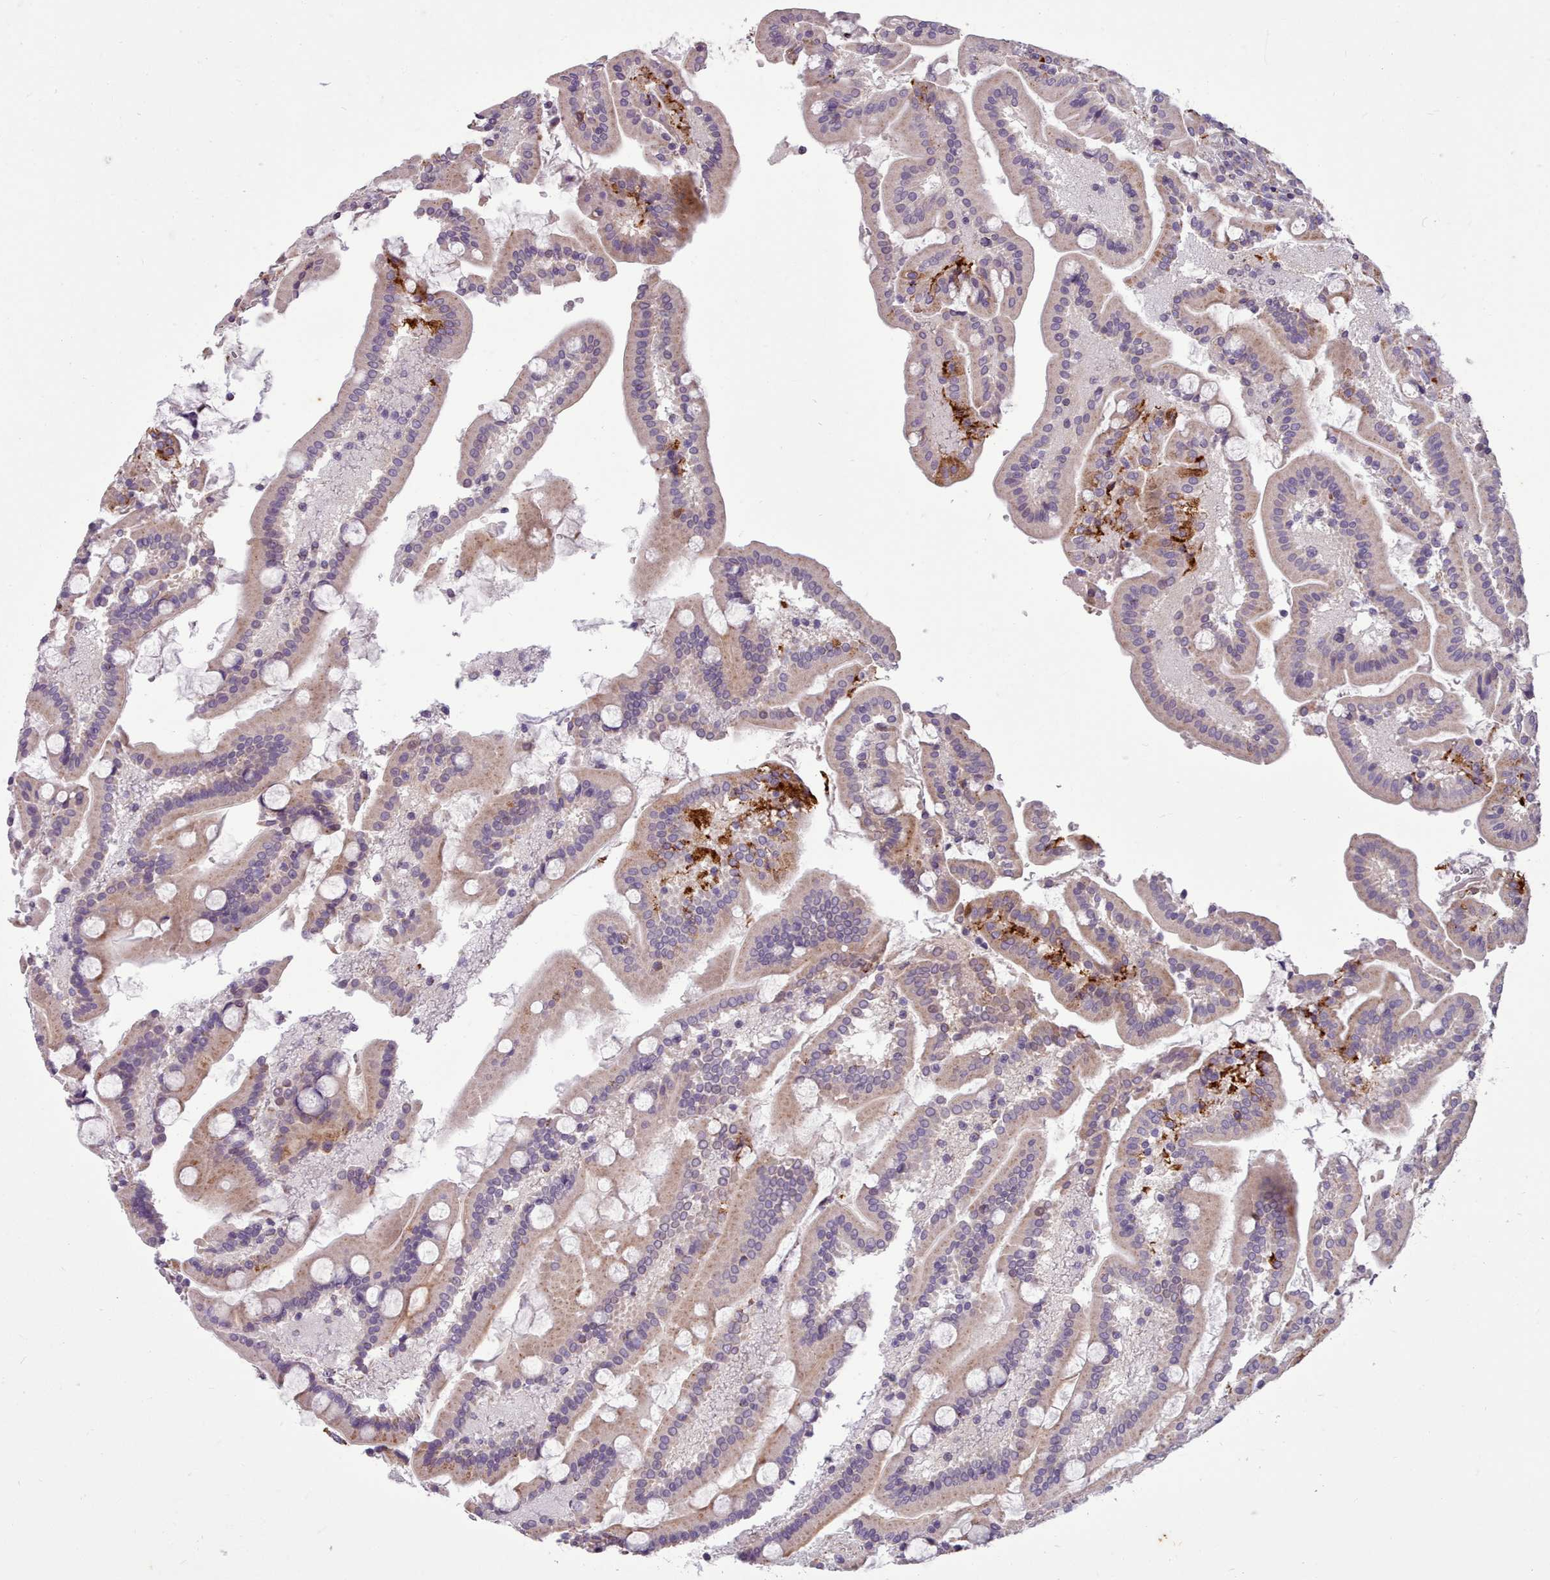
{"staining": {"intensity": "moderate", "quantity": "25%-75%", "location": "cytoplasmic/membranous"}, "tissue": "duodenum", "cell_type": "Glandular cells", "image_type": "normal", "snomed": [{"axis": "morphology", "description": "Normal tissue, NOS"}, {"axis": "topography", "description": "Duodenum"}], "caption": "Benign duodenum exhibits moderate cytoplasmic/membranous expression in about 25%-75% of glandular cells, visualized by immunohistochemistry. (DAB (3,3'-diaminobenzidine) IHC with brightfield microscopy, high magnification).", "gene": "FKBP10", "patient": {"sex": "male", "age": 55}}